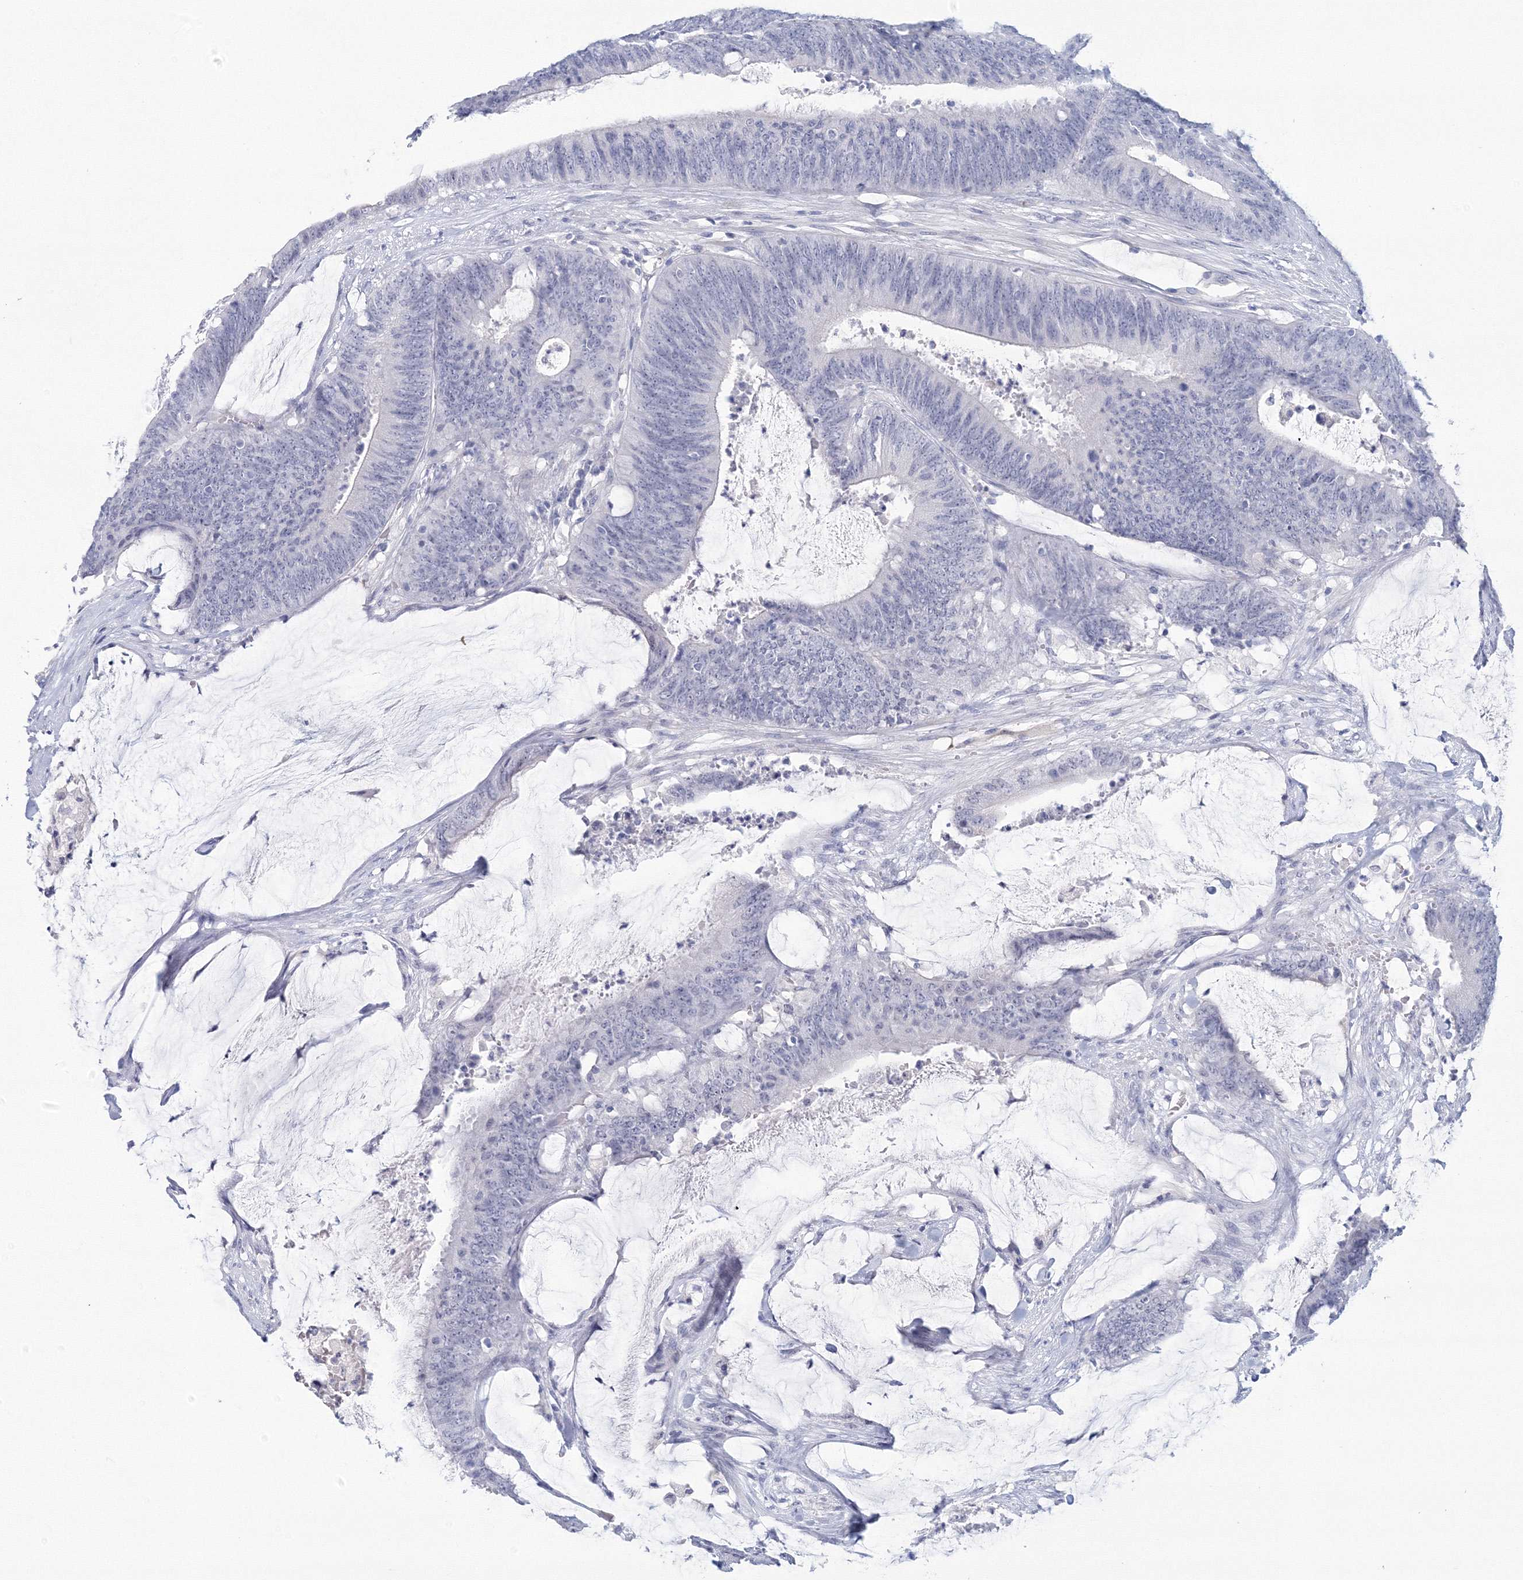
{"staining": {"intensity": "negative", "quantity": "none", "location": "none"}, "tissue": "colorectal cancer", "cell_type": "Tumor cells", "image_type": "cancer", "snomed": [{"axis": "morphology", "description": "Adenocarcinoma, NOS"}, {"axis": "topography", "description": "Rectum"}], "caption": "Colorectal adenocarcinoma stained for a protein using immunohistochemistry (IHC) shows no positivity tumor cells.", "gene": "VSIG1", "patient": {"sex": "female", "age": 66}}